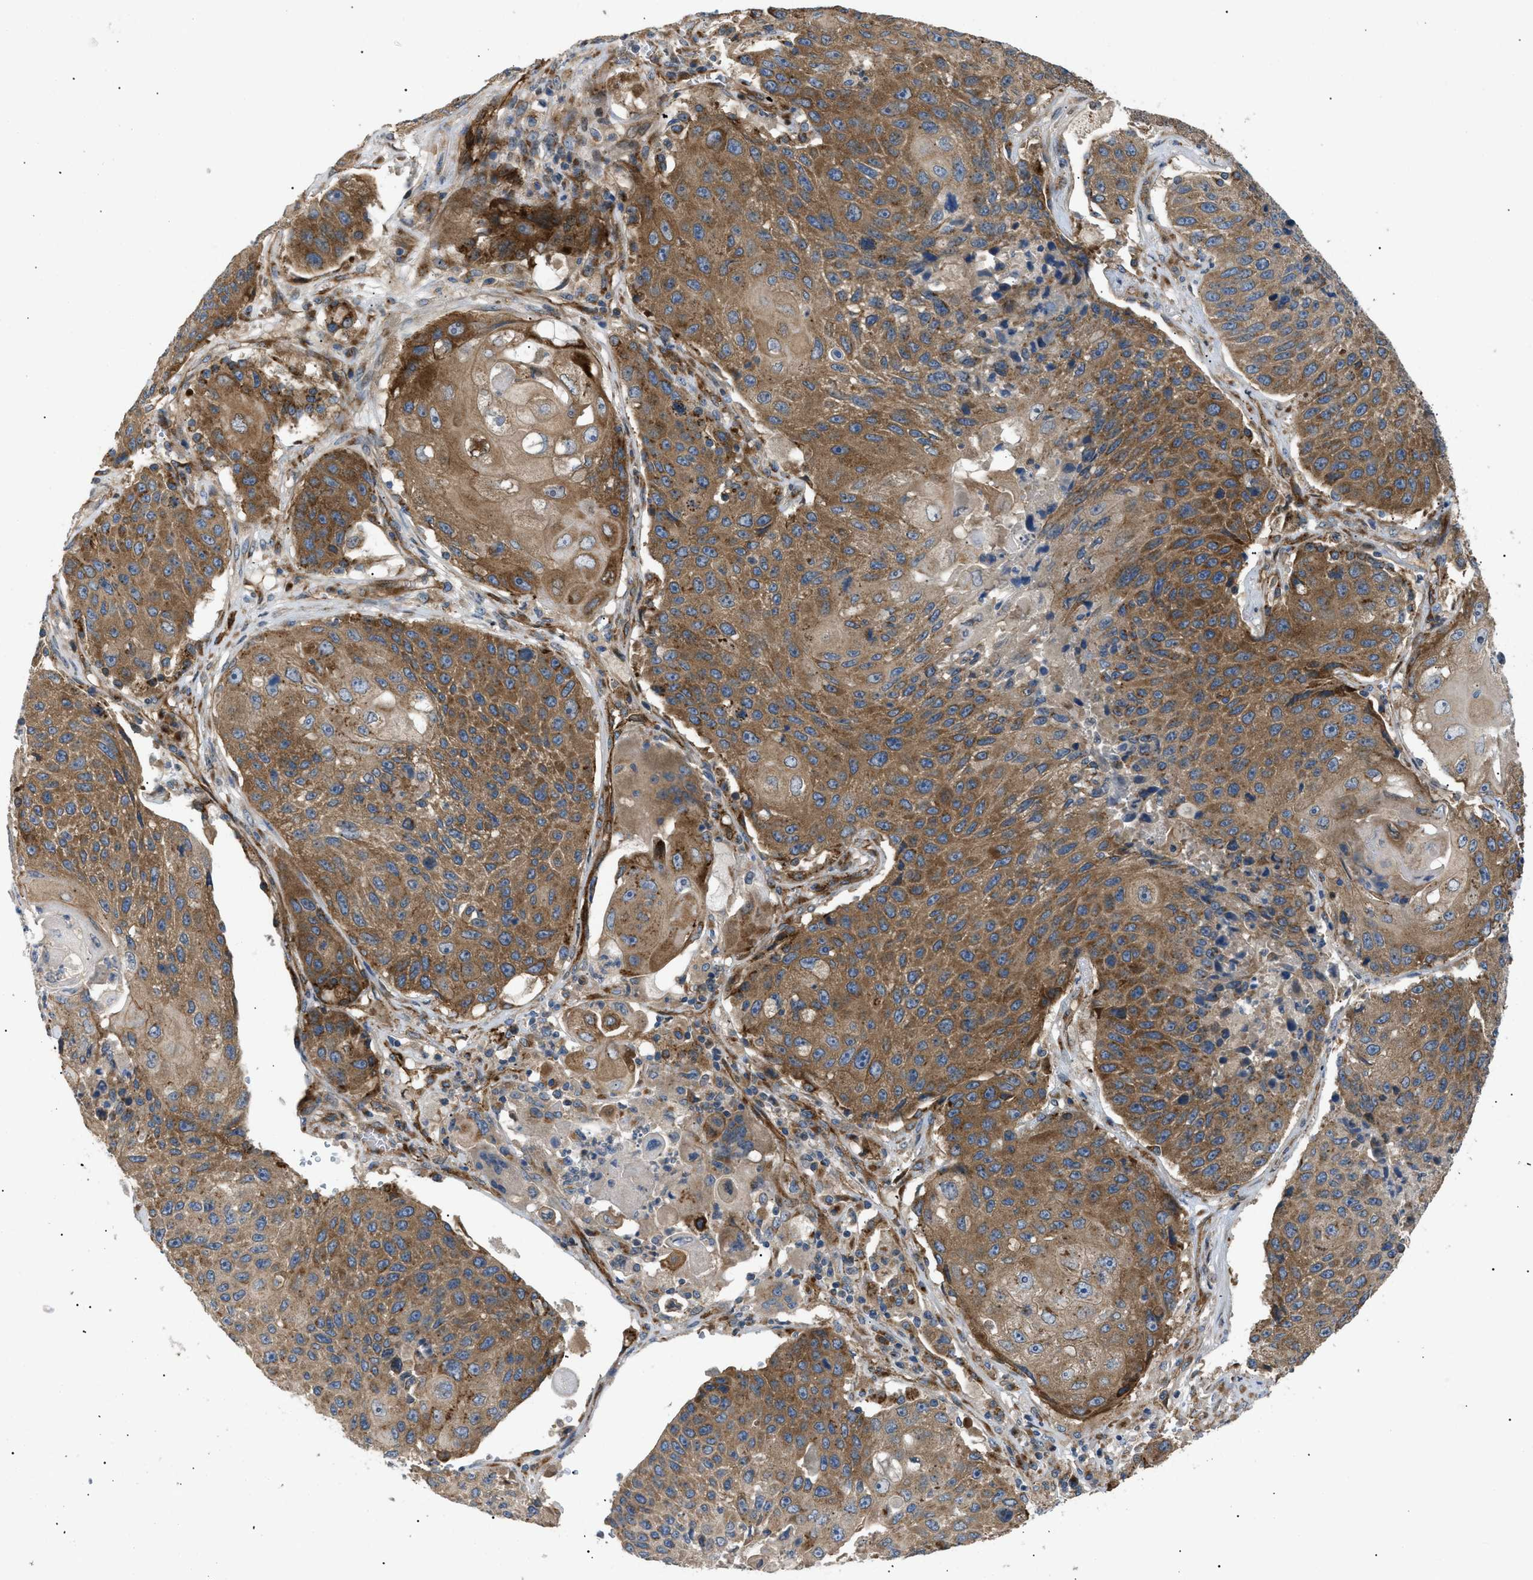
{"staining": {"intensity": "strong", "quantity": ">75%", "location": "cytoplasmic/membranous"}, "tissue": "lung cancer", "cell_type": "Tumor cells", "image_type": "cancer", "snomed": [{"axis": "morphology", "description": "Squamous cell carcinoma, NOS"}, {"axis": "topography", "description": "Lung"}], "caption": "A high-resolution micrograph shows immunohistochemistry staining of lung cancer, which shows strong cytoplasmic/membranous staining in approximately >75% of tumor cells.", "gene": "LYSMD3", "patient": {"sex": "male", "age": 61}}